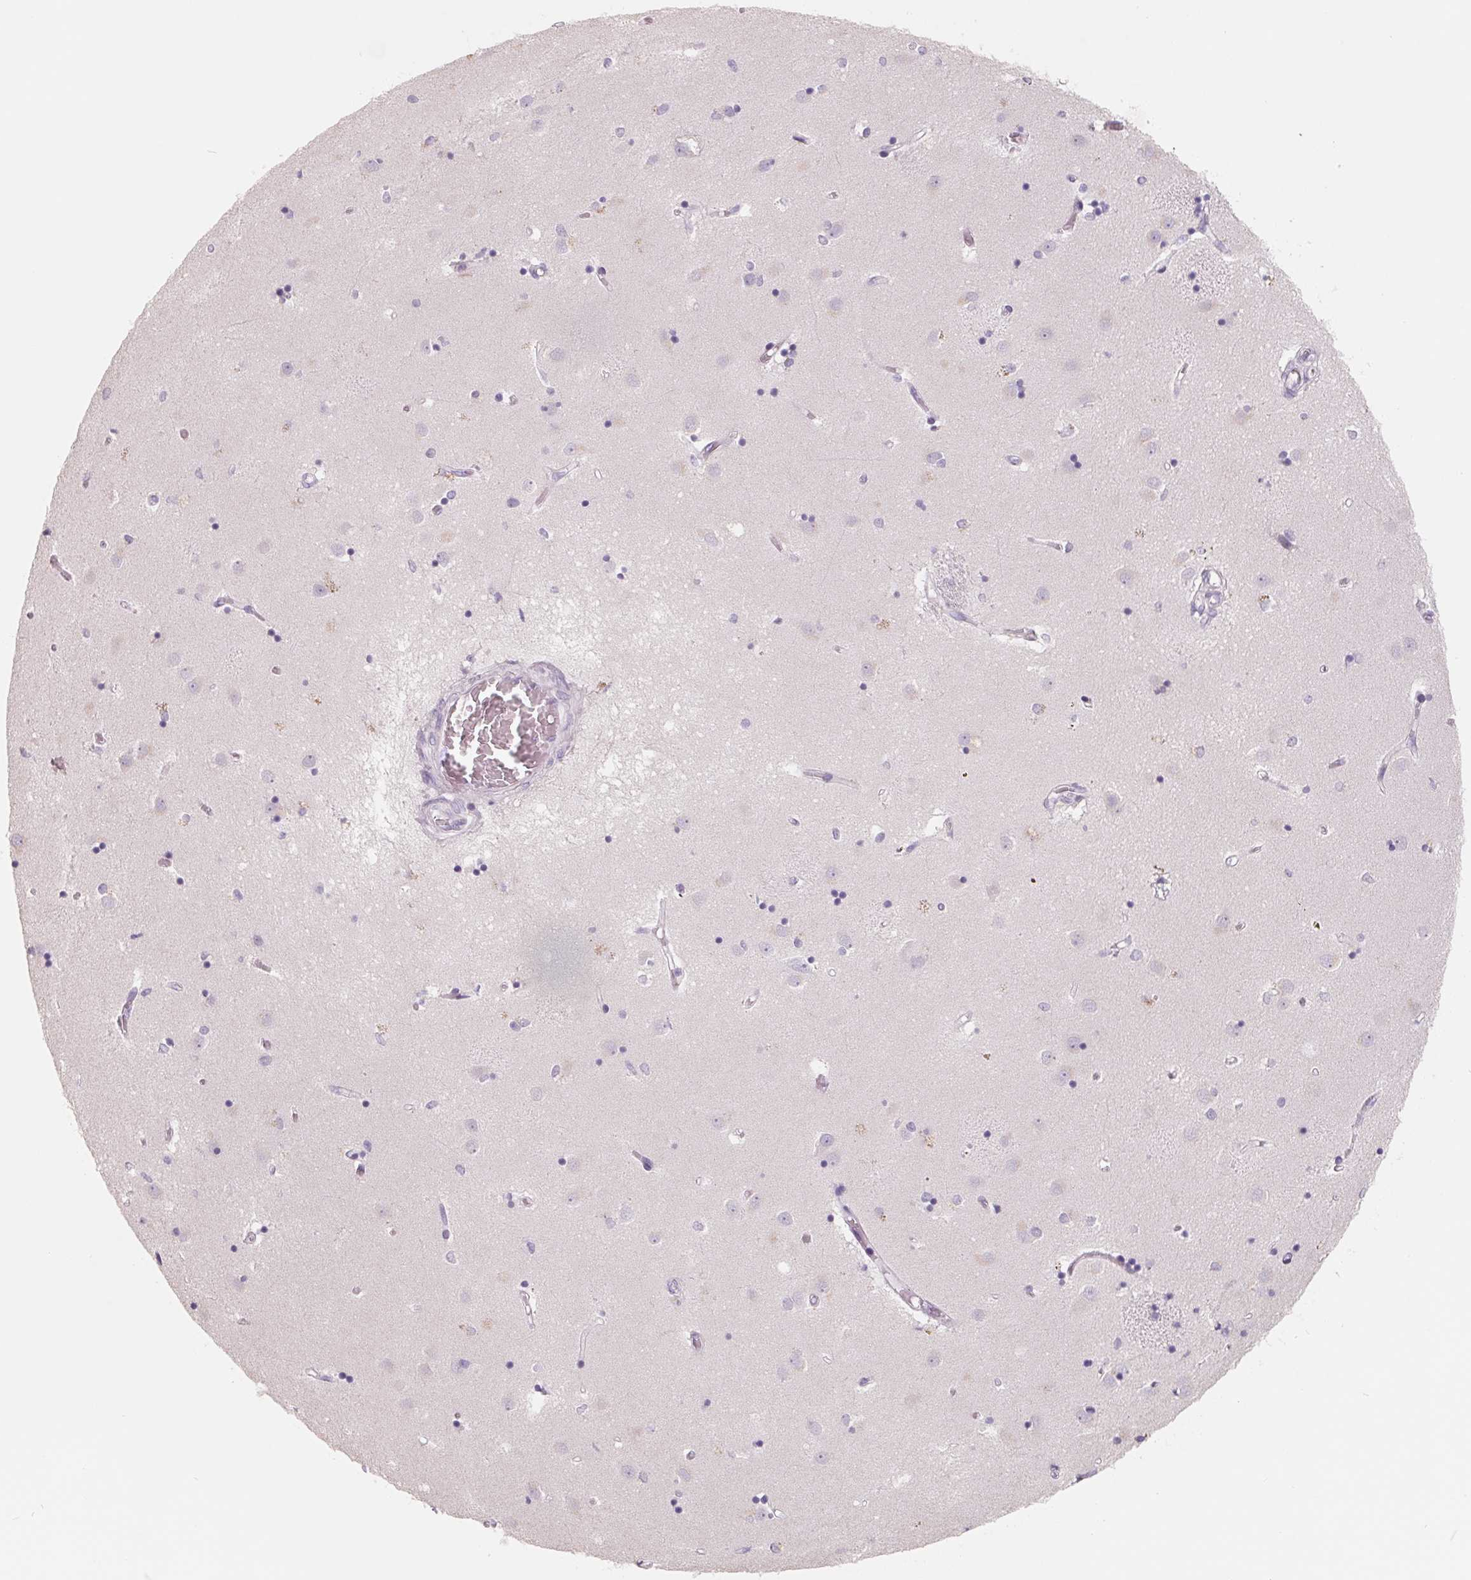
{"staining": {"intensity": "weak", "quantity": "<25%", "location": "cytoplasmic/membranous"}, "tissue": "caudate", "cell_type": "Glial cells", "image_type": "normal", "snomed": [{"axis": "morphology", "description": "Normal tissue, NOS"}, {"axis": "topography", "description": "Lateral ventricle wall"}], "caption": "Immunohistochemistry micrograph of normal human caudate stained for a protein (brown), which displays no positivity in glial cells.", "gene": "FTCD", "patient": {"sex": "male", "age": 54}}